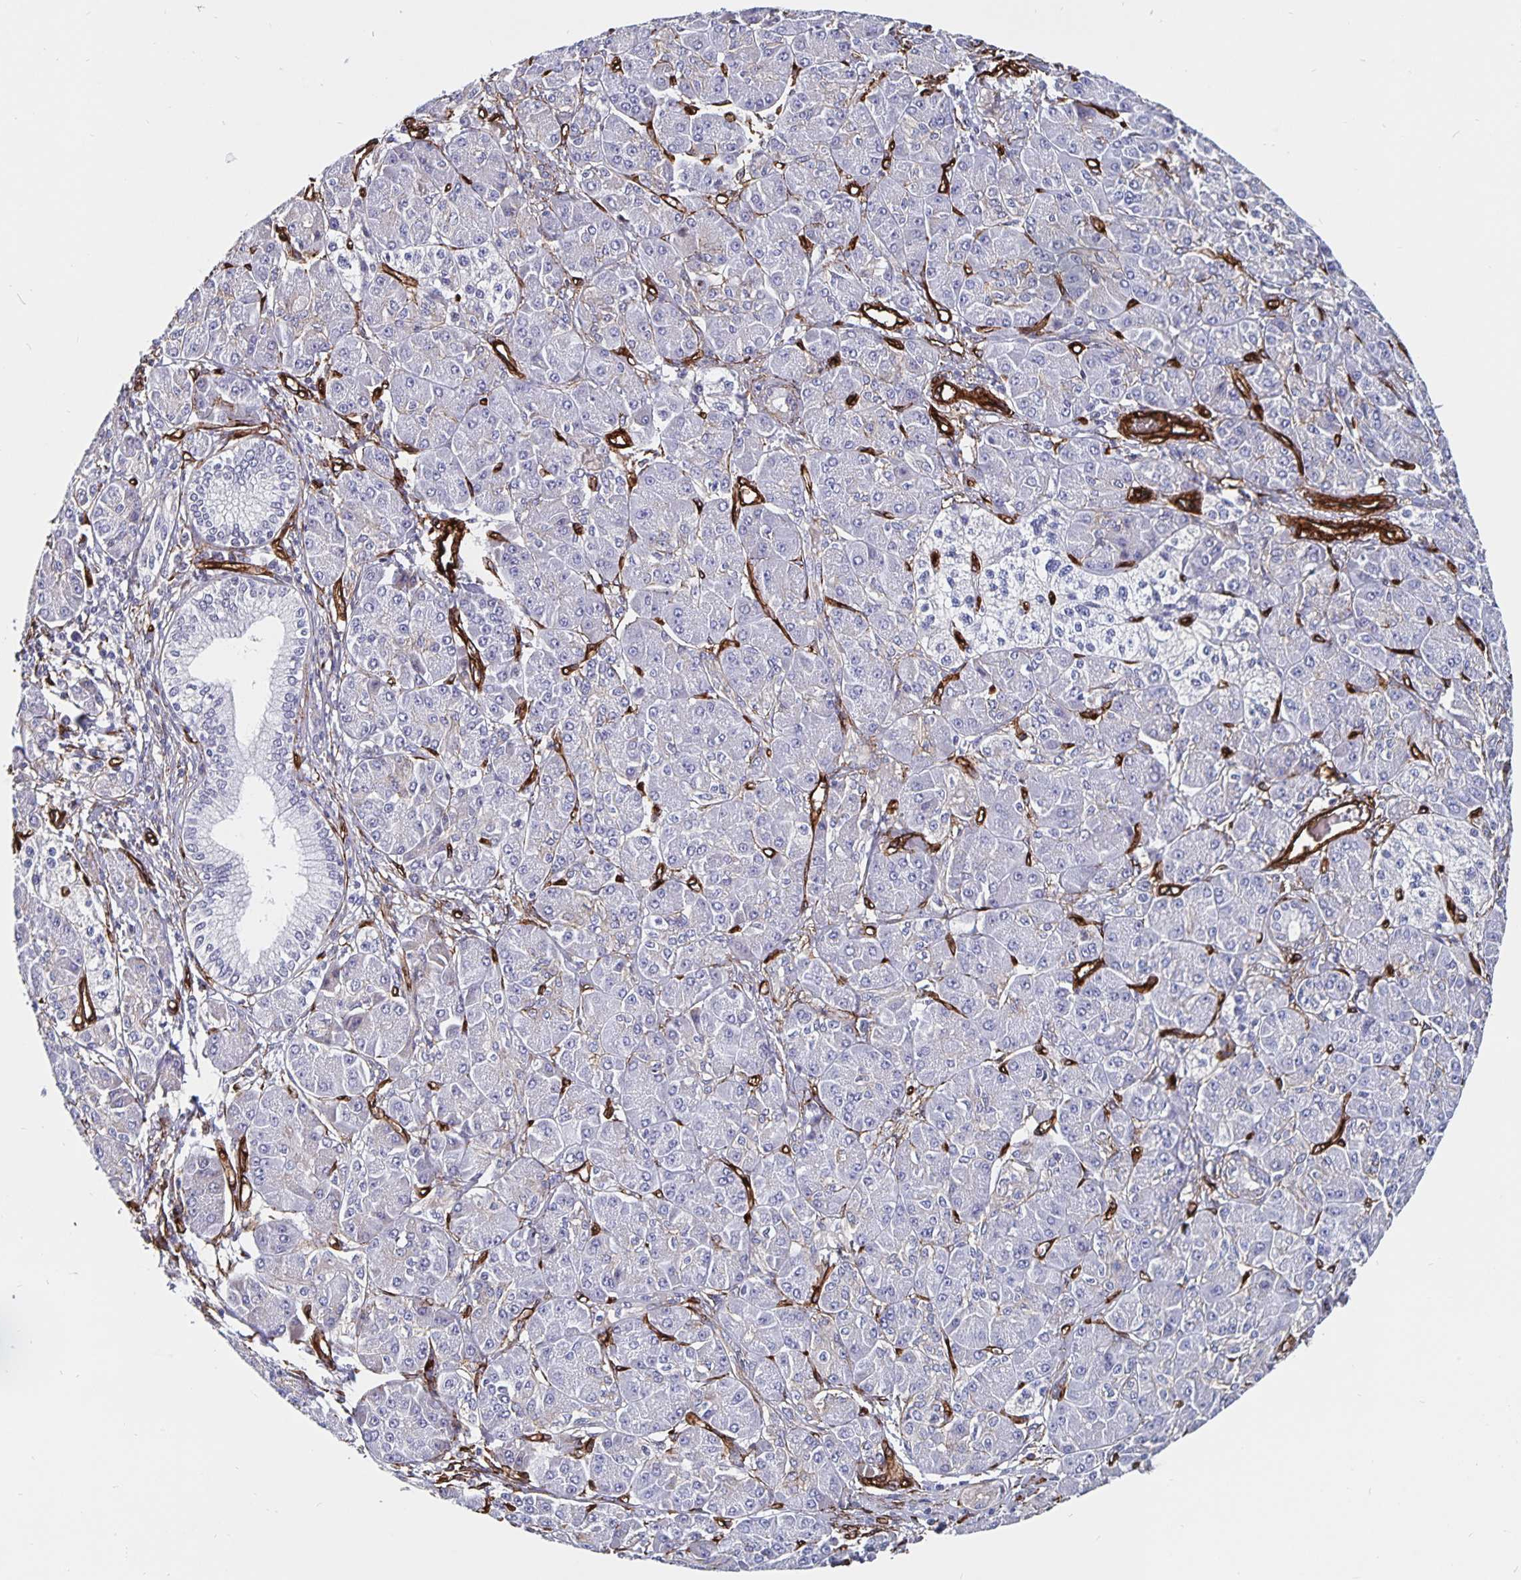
{"staining": {"intensity": "negative", "quantity": "none", "location": "none"}, "tissue": "pancreatic cancer", "cell_type": "Tumor cells", "image_type": "cancer", "snomed": [{"axis": "morphology", "description": "Adenocarcinoma, NOS"}, {"axis": "topography", "description": "Pancreas"}], "caption": "A high-resolution micrograph shows immunohistochemistry (IHC) staining of adenocarcinoma (pancreatic), which displays no significant positivity in tumor cells. The staining is performed using DAB brown chromogen with nuclei counter-stained in using hematoxylin.", "gene": "DCHS2", "patient": {"sex": "male", "age": 70}}